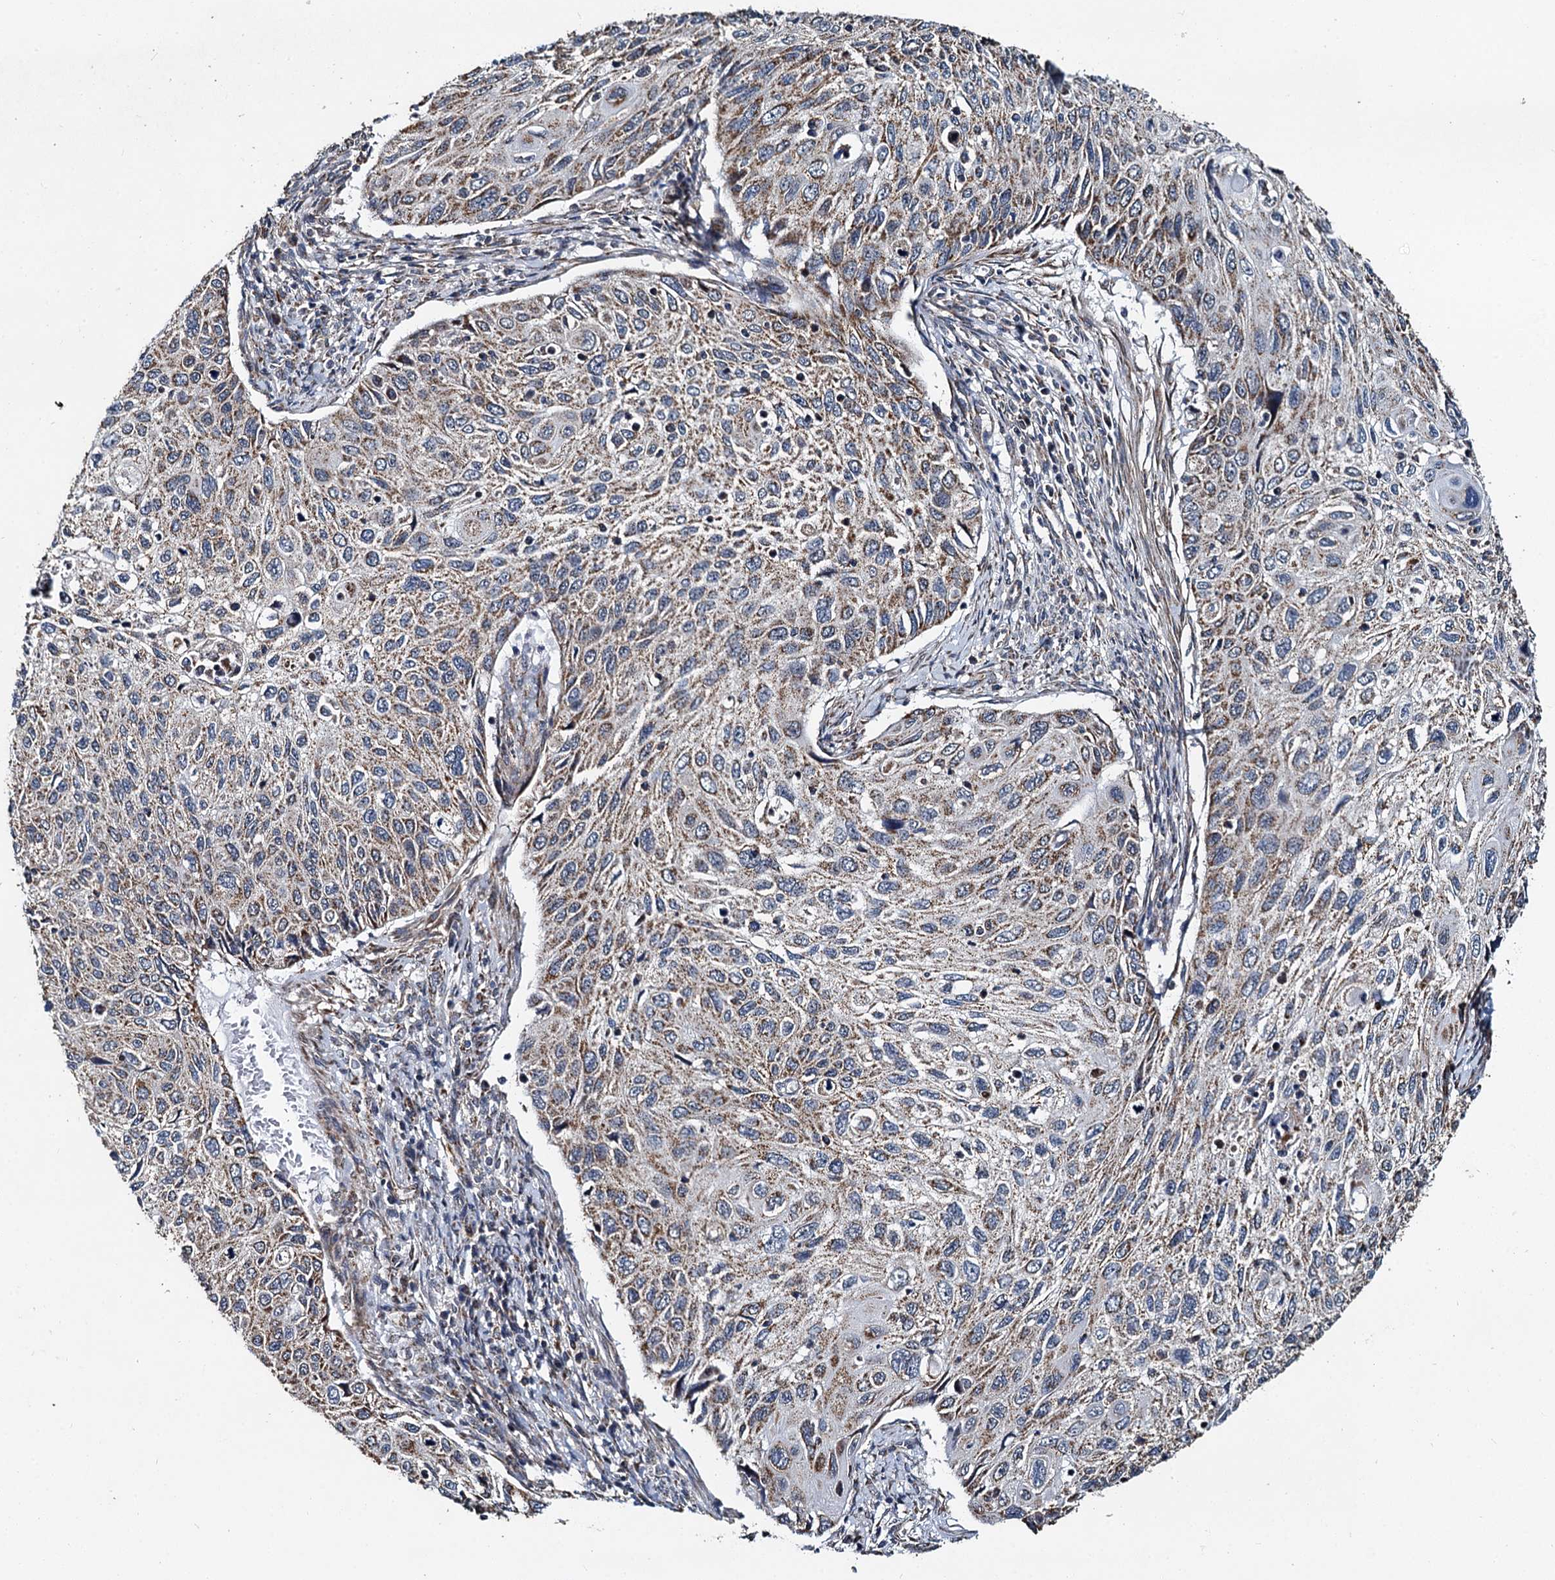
{"staining": {"intensity": "moderate", "quantity": ">75%", "location": "cytoplasmic/membranous"}, "tissue": "cervical cancer", "cell_type": "Tumor cells", "image_type": "cancer", "snomed": [{"axis": "morphology", "description": "Squamous cell carcinoma, NOS"}, {"axis": "topography", "description": "Cervix"}], "caption": "Cervical cancer tissue demonstrates moderate cytoplasmic/membranous positivity in approximately >75% of tumor cells", "gene": "SPRYD3", "patient": {"sex": "female", "age": 70}}